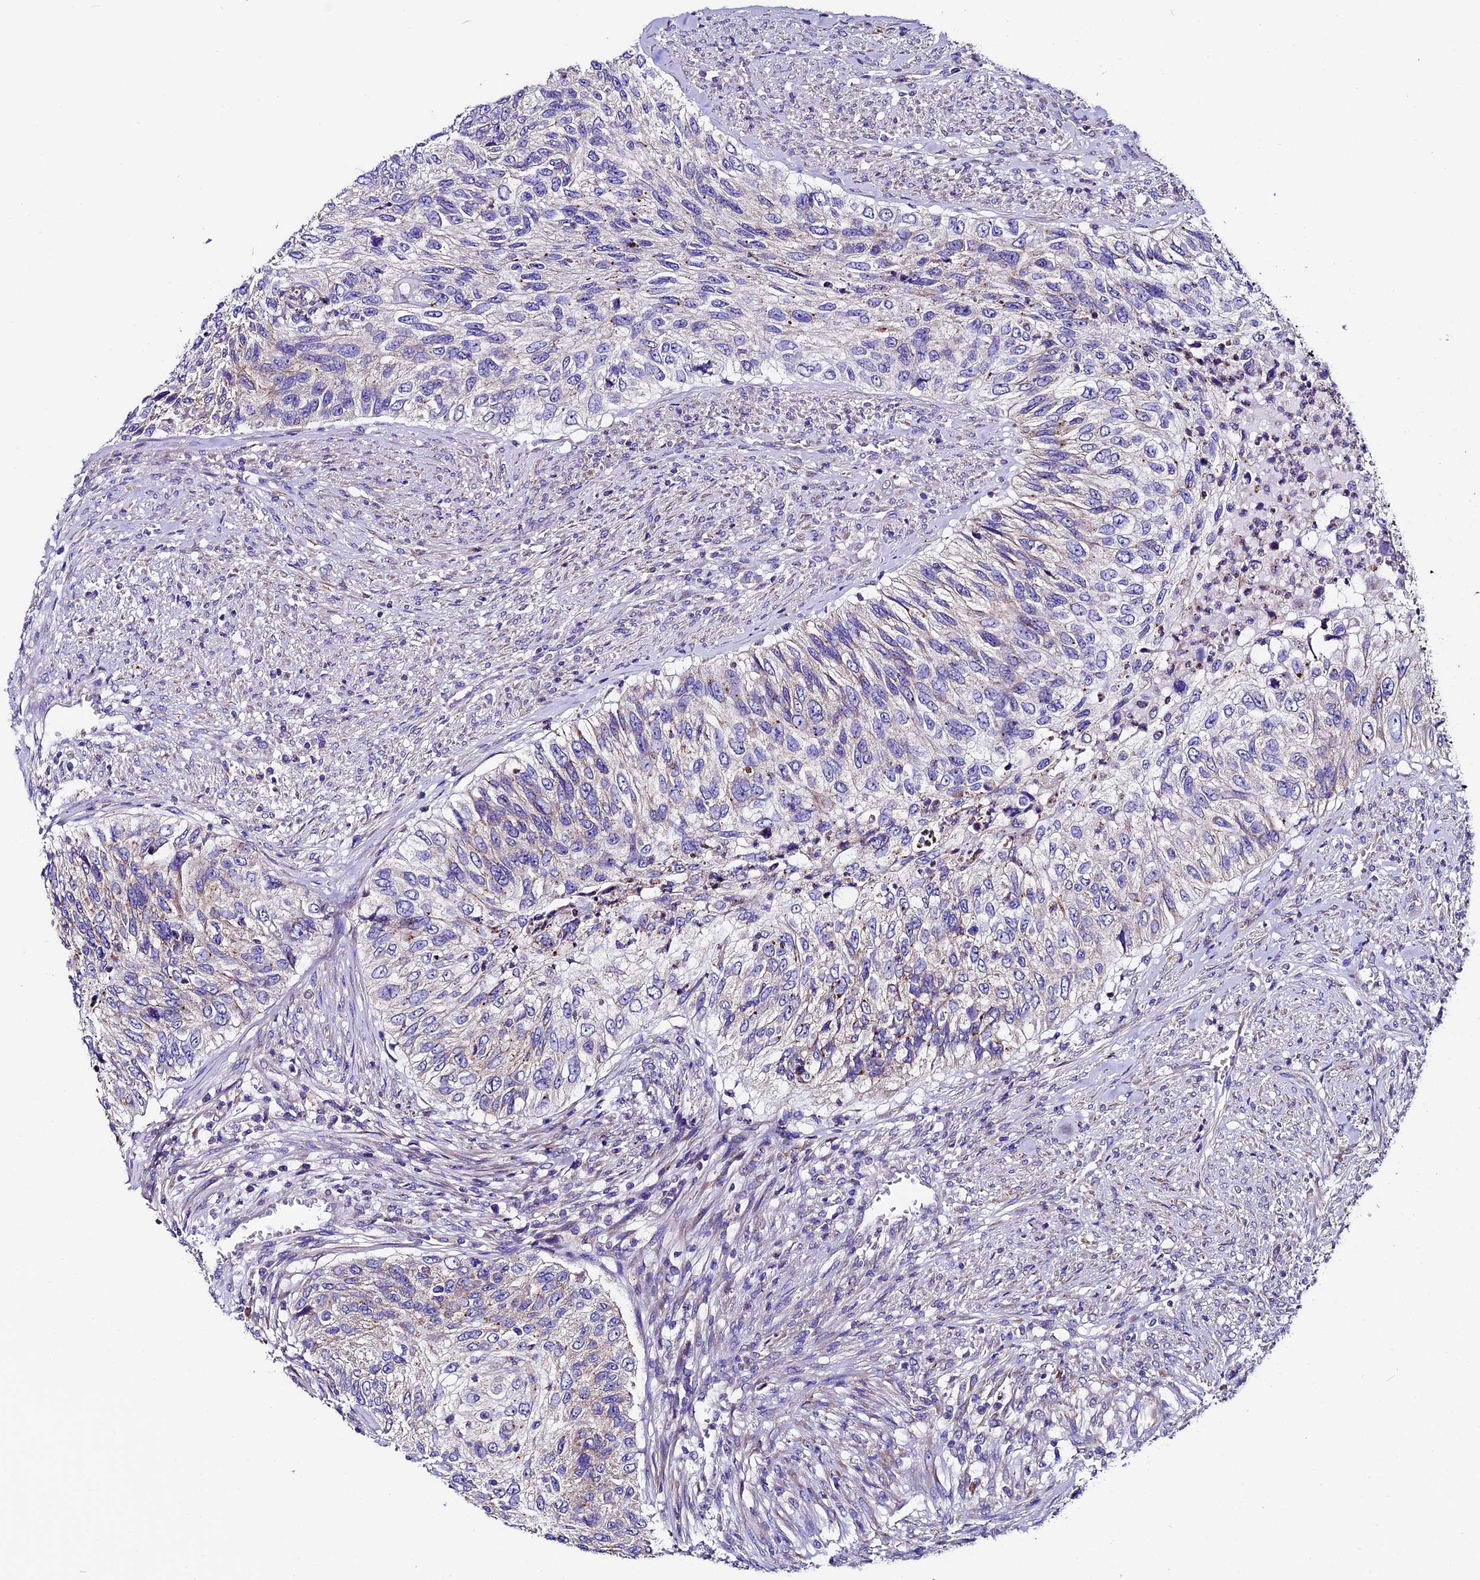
{"staining": {"intensity": "weak", "quantity": "<25%", "location": "cytoplasmic/membranous"}, "tissue": "urothelial cancer", "cell_type": "Tumor cells", "image_type": "cancer", "snomed": [{"axis": "morphology", "description": "Urothelial carcinoma, High grade"}, {"axis": "topography", "description": "Urinary bladder"}], "caption": "IHC photomicrograph of human urothelial cancer stained for a protein (brown), which shows no expression in tumor cells.", "gene": "COMTD1", "patient": {"sex": "female", "age": 60}}